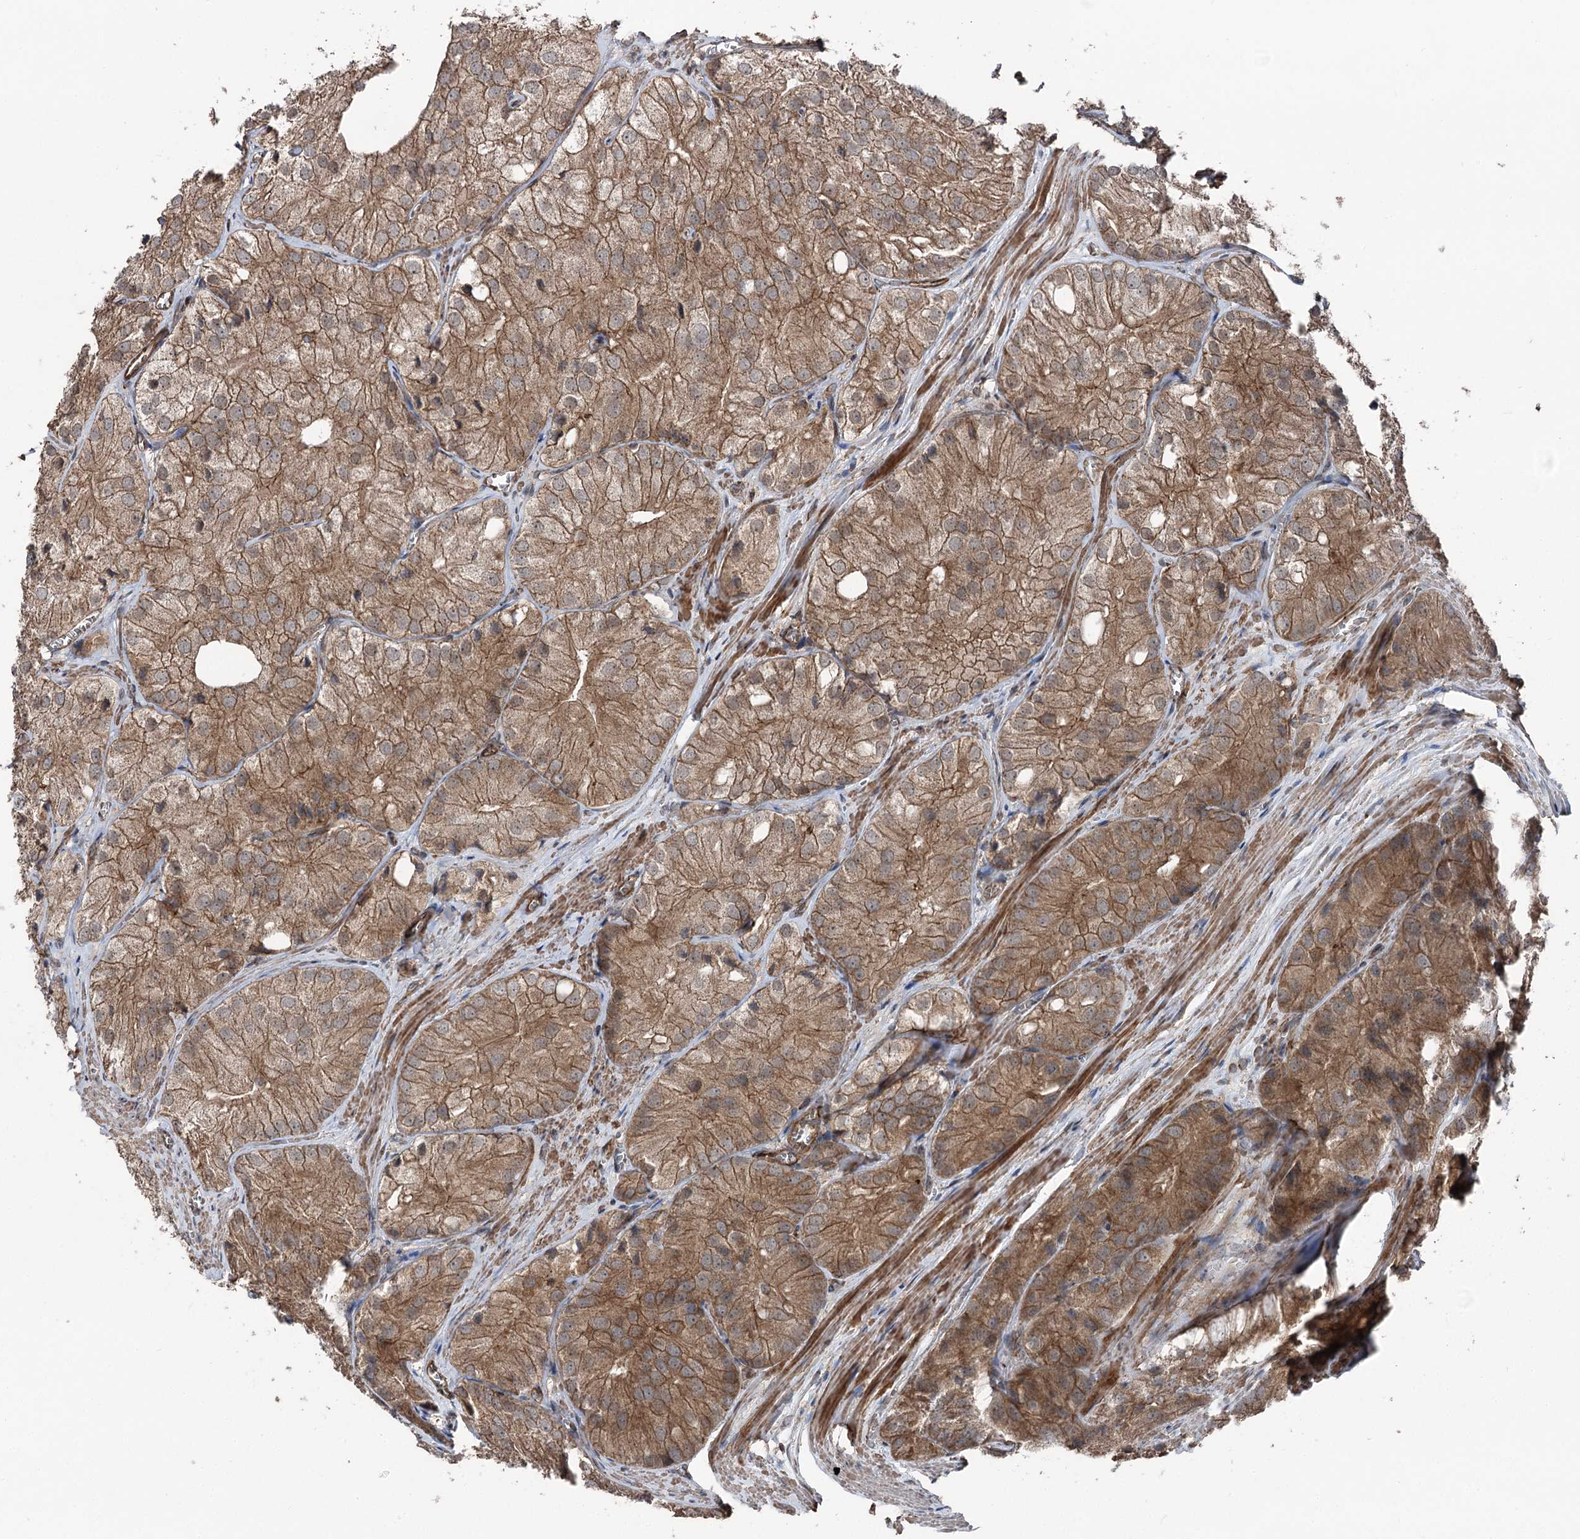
{"staining": {"intensity": "moderate", "quantity": ">75%", "location": "cytoplasmic/membranous"}, "tissue": "prostate cancer", "cell_type": "Tumor cells", "image_type": "cancer", "snomed": [{"axis": "morphology", "description": "Adenocarcinoma, Low grade"}, {"axis": "topography", "description": "Prostate"}], "caption": "Brown immunohistochemical staining in prostate cancer displays moderate cytoplasmic/membranous positivity in approximately >75% of tumor cells. (IHC, brightfield microscopy, high magnification).", "gene": "ITFG2", "patient": {"sex": "male", "age": 69}}